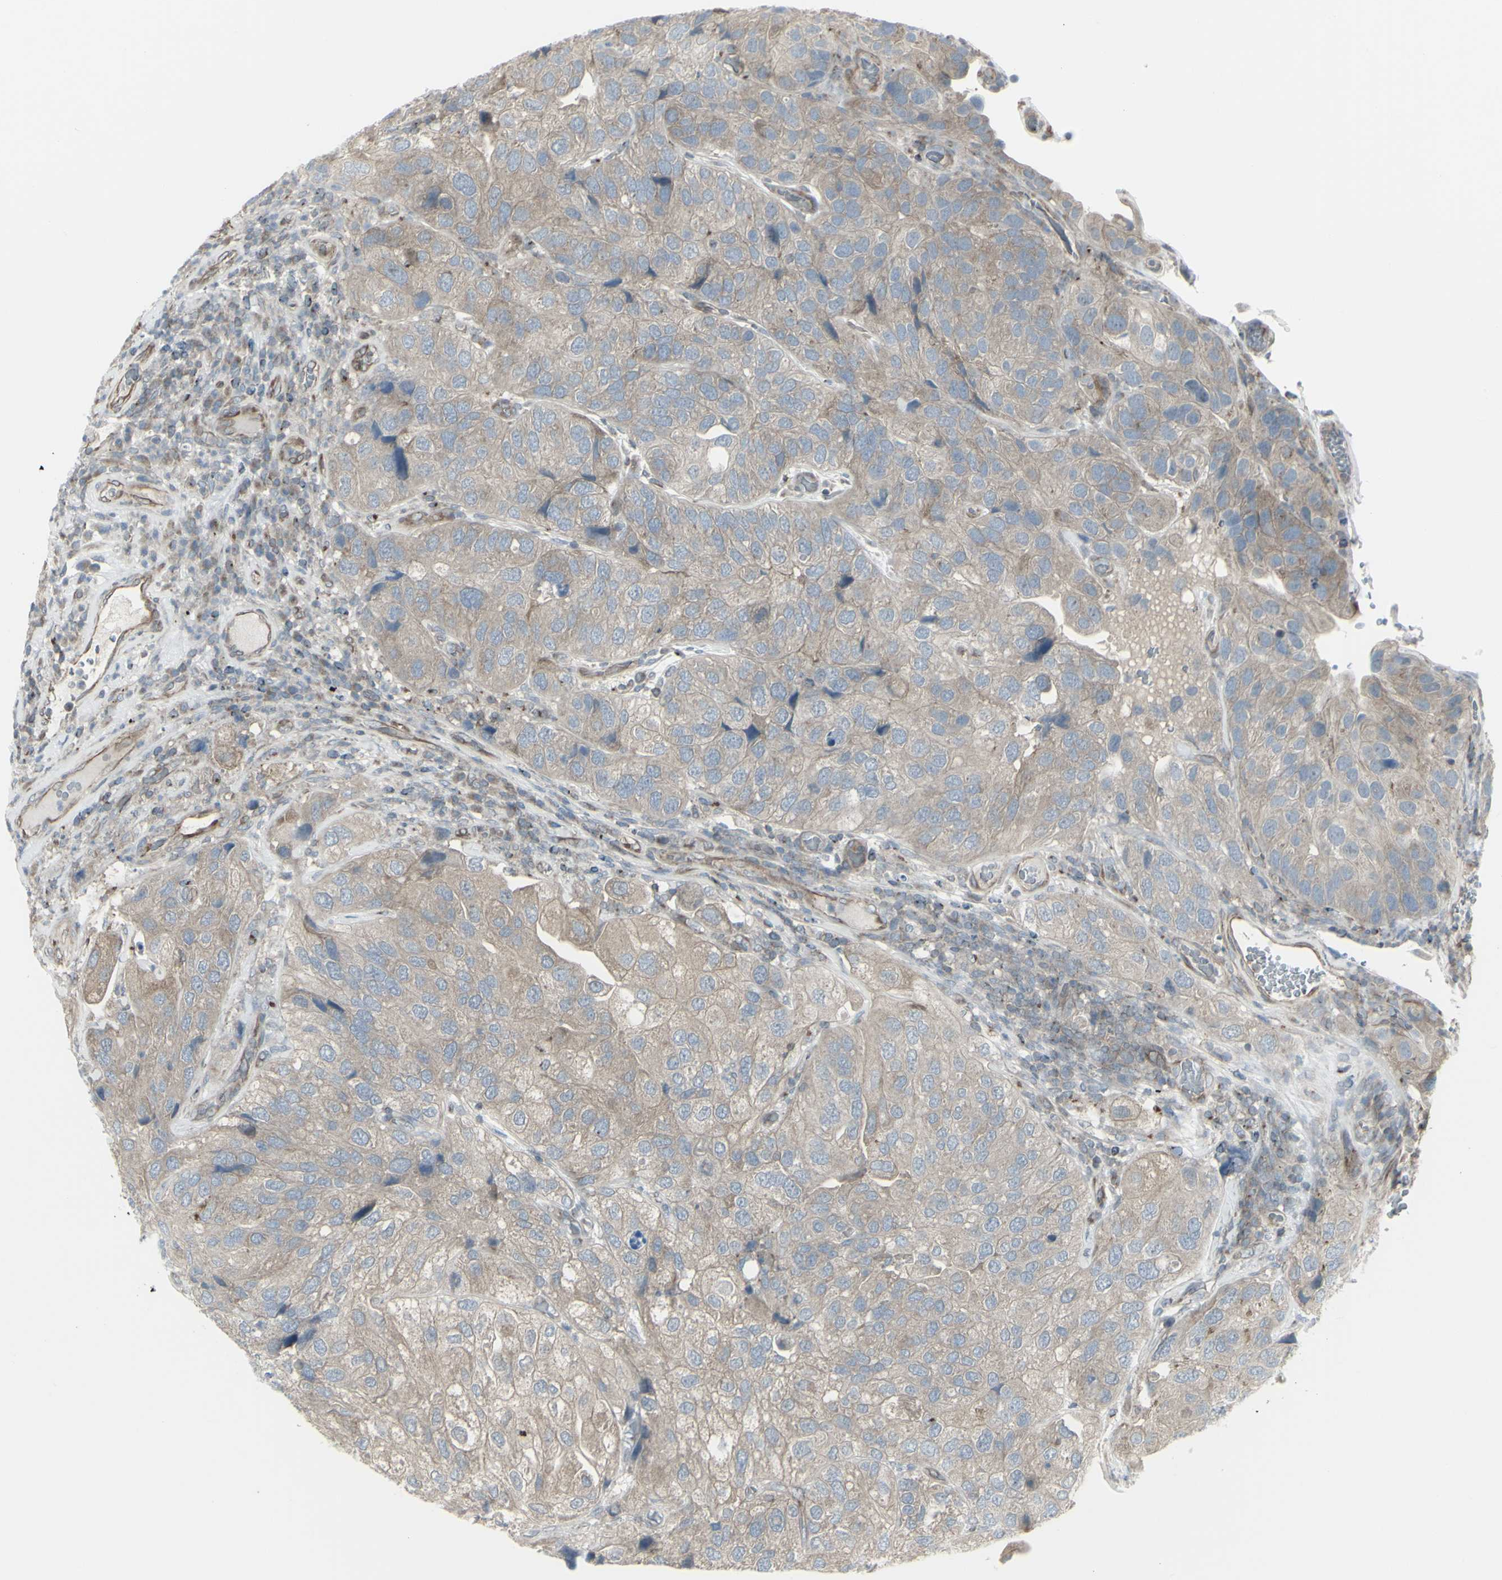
{"staining": {"intensity": "weak", "quantity": "25%-75%", "location": "cytoplasmic/membranous"}, "tissue": "urothelial cancer", "cell_type": "Tumor cells", "image_type": "cancer", "snomed": [{"axis": "morphology", "description": "Urothelial carcinoma, High grade"}, {"axis": "topography", "description": "Urinary bladder"}], "caption": "The immunohistochemical stain labels weak cytoplasmic/membranous positivity in tumor cells of high-grade urothelial carcinoma tissue.", "gene": "GALNT6", "patient": {"sex": "female", "age": 64}}